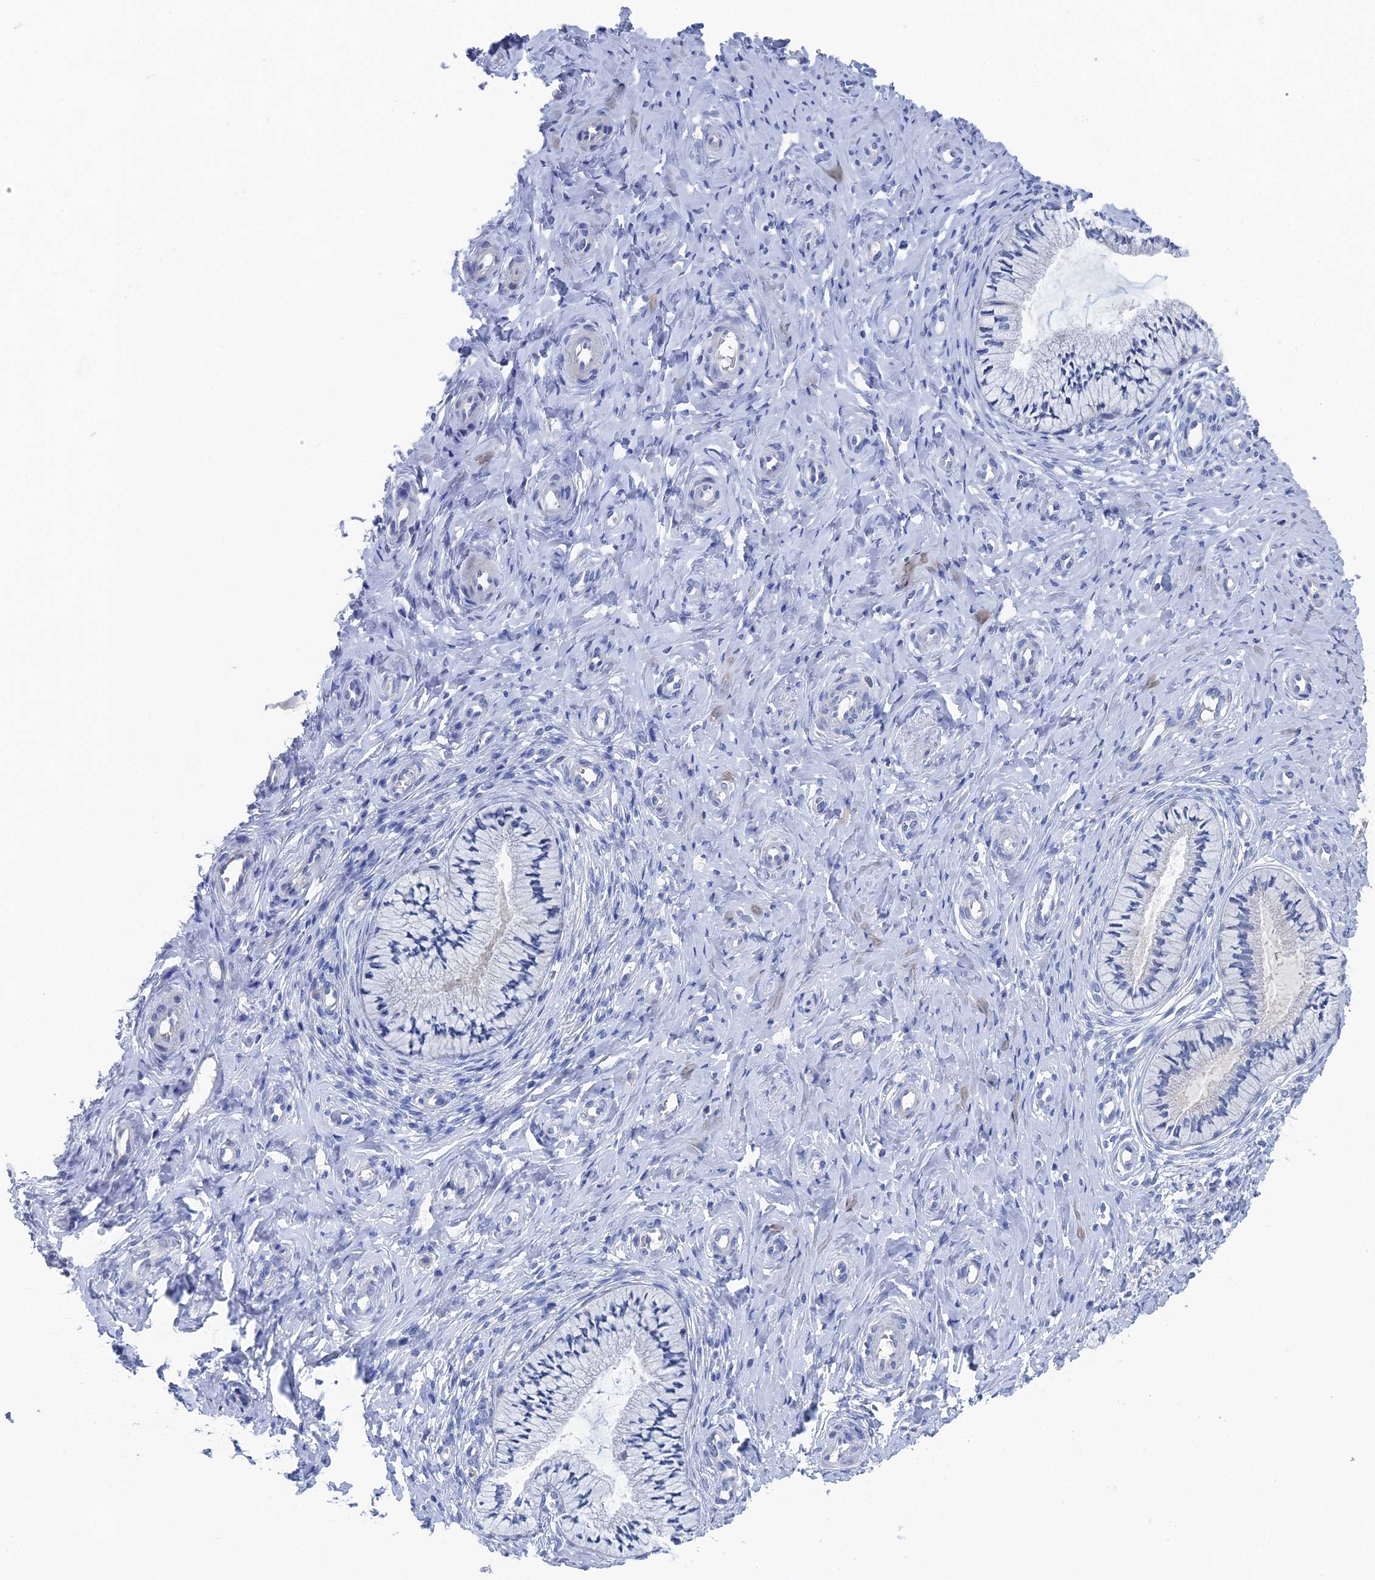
{"staining": {"intensity": "negative", "quantity": "none", "location": "none"}, "tissue": "cervix", "cell_type": "Glandular cells", "image_type": "normal", "snomed": [{"axis": "morphology", "description": "Normal tissue, NOS"}, {"axis": "topography", "description": "Cervix"}], "caption": "Cervix stained for a protein using immunohistochemistry exhibits no expression glandular cells.", "gene": "GFAP", "patient": {"sex": "female", "age": 36}}